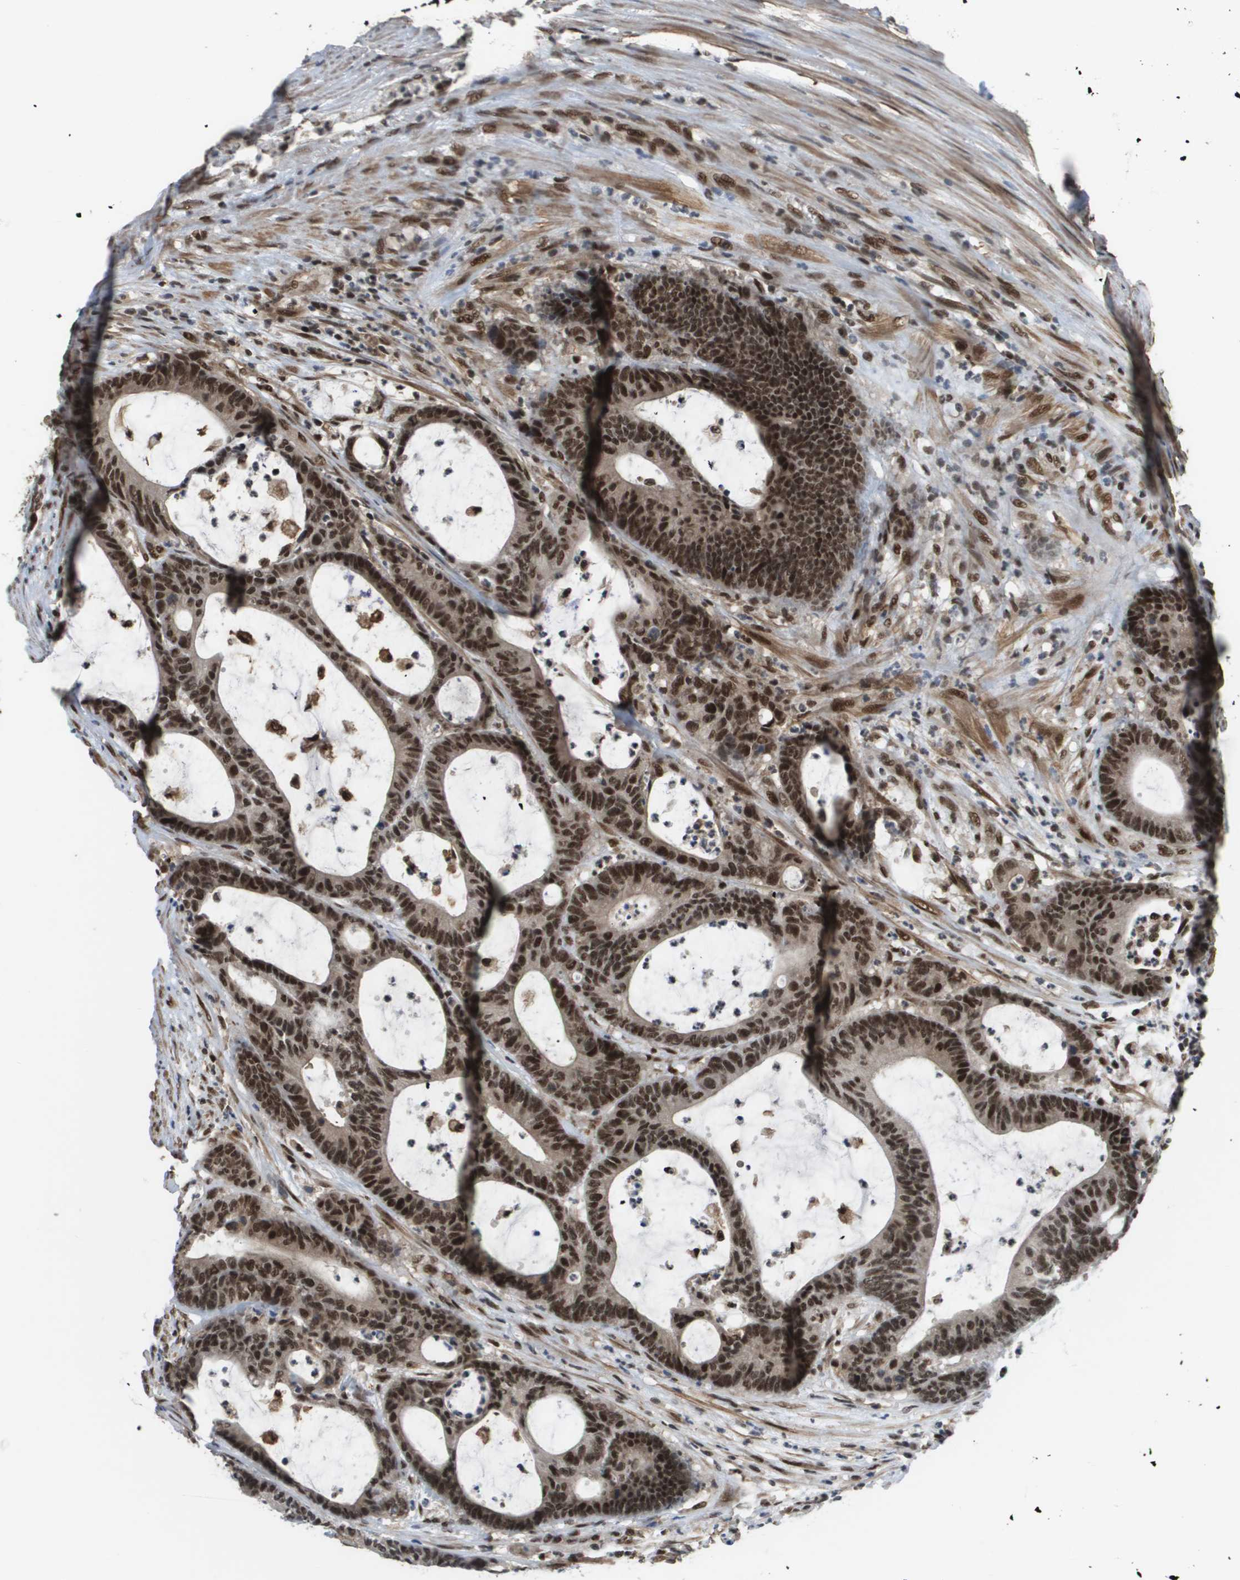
{"staining": {"intensity": "strong", "quantity": ">75%", "location": "cytoplasmic/membranous,nuclear"}, "tissue": "colorectal cancer", "cell_type": "Tumor cells", "image_type": "cancer", "snomed": [{"axis": "morphology", "description": "Adenocarcinoma, NOS"}, {"axis": "topography", "description": "Colon"}], "caption": "Immunohistochemical staining of human colorectal cancer reveals high levels of strong cytoplasmic/membranous and nuclear protein positivity in approximately >75% of tumor cells. The staining was performed using DAB (3,3'-diaminobenzidine), with brown indicating positive protein expression. Nuclei are stained blue with hematoxylin.", "gene": "PRCC", "patient": {"sex": "female", "age": 84}}